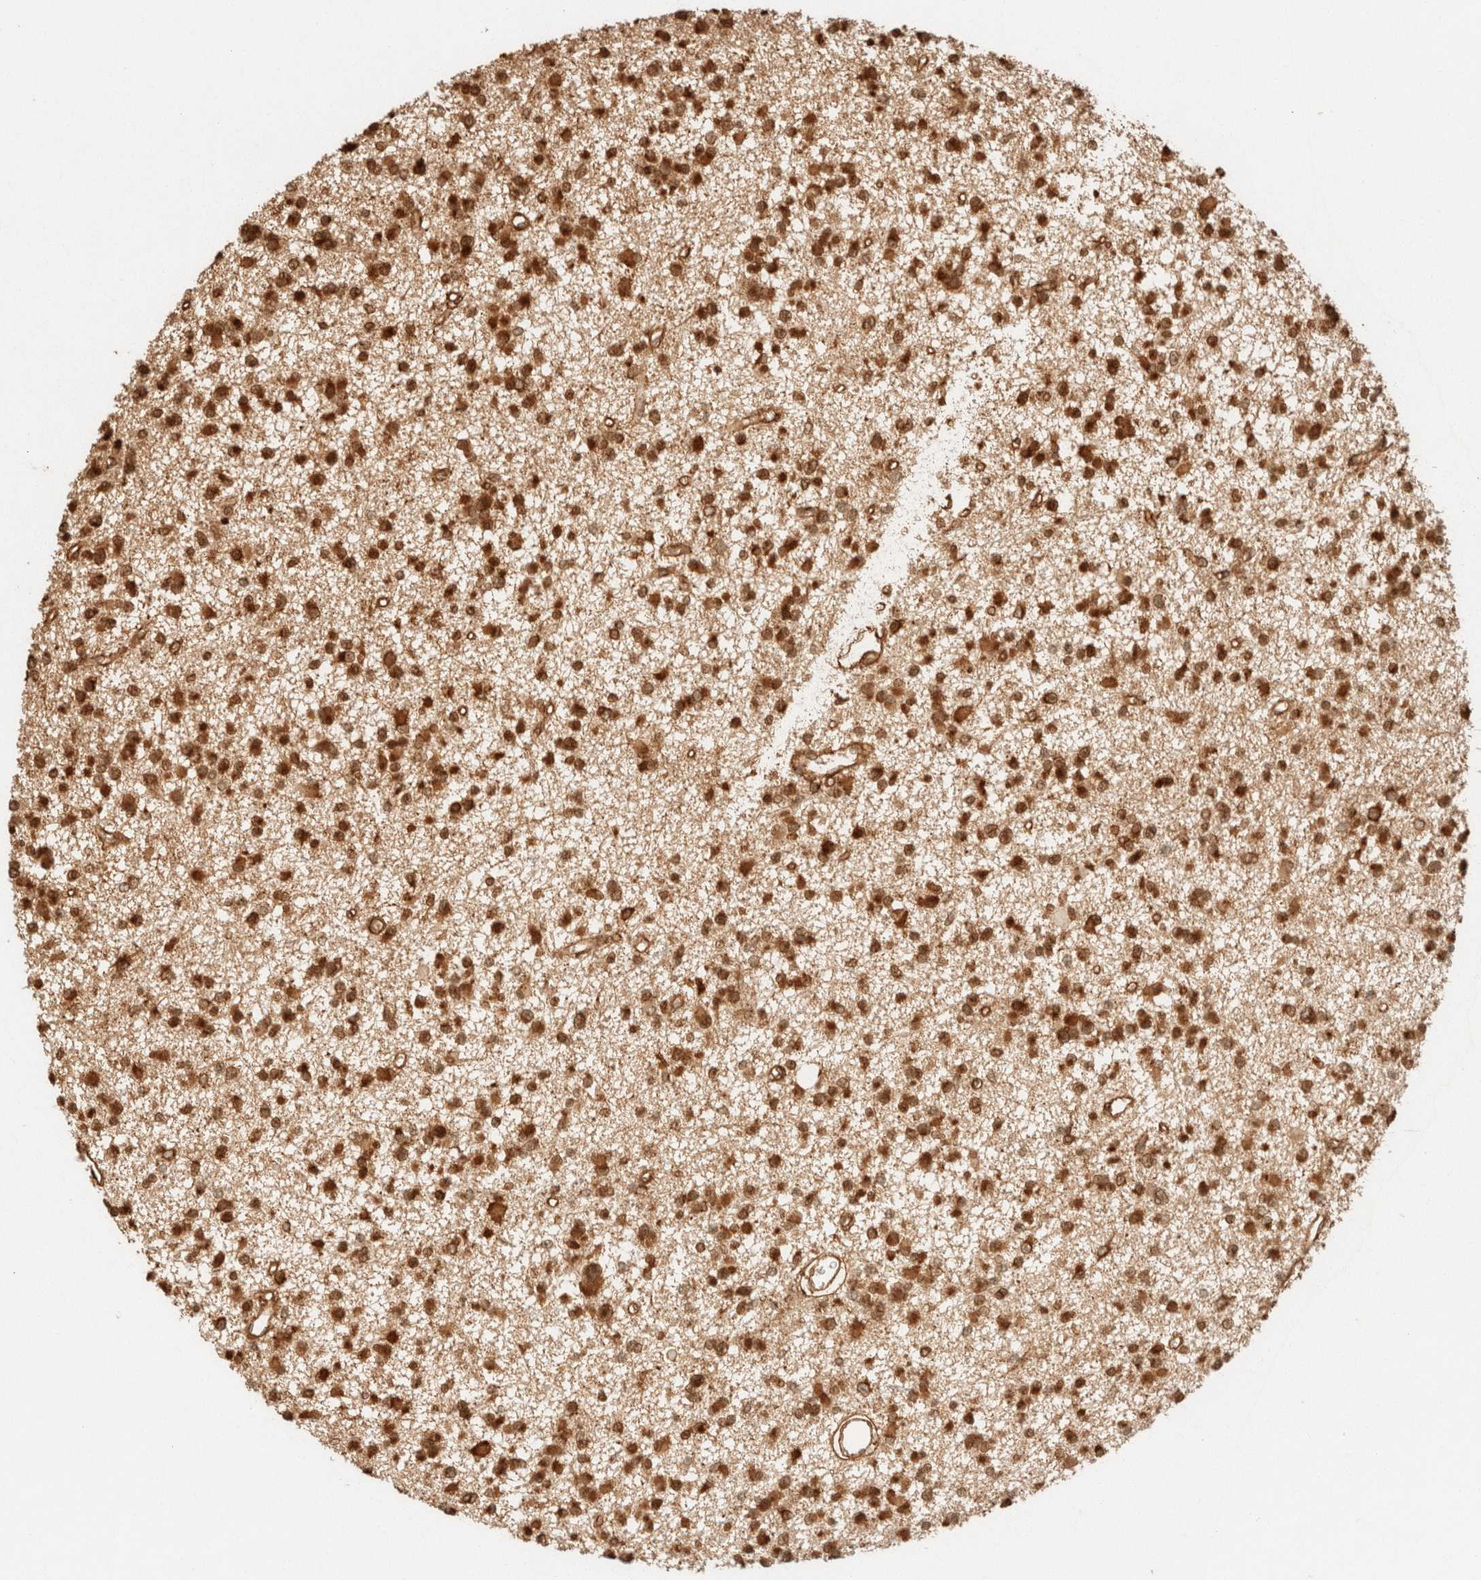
{"staining": {"intensity": "strong", "quantity": ">75%", "location": "cytoplasmic/membranous,nuclear"}, "tissue": "glioma", "cell_type": "Tumor cells", "image_type": "cancer", "snomed": [{"axis": "morphology", "description": "Glioma, malignant, Low grade"}, {"axis": "topography", "description": "Brain"}], "caption": "An image of human glioma stained for a protein shows strong cytoplasmic/membranous and nuclear brown staining in tumor cells. The staining was performed using DAB (3,3'-diaminobenzidine) to visualize the protein expression in brown, while the nuclei were stained in blue with hematoxylin (Magnification: 20x).", "gene": "SPARCL1", "patient": {"sex": "female", "age": 22}}